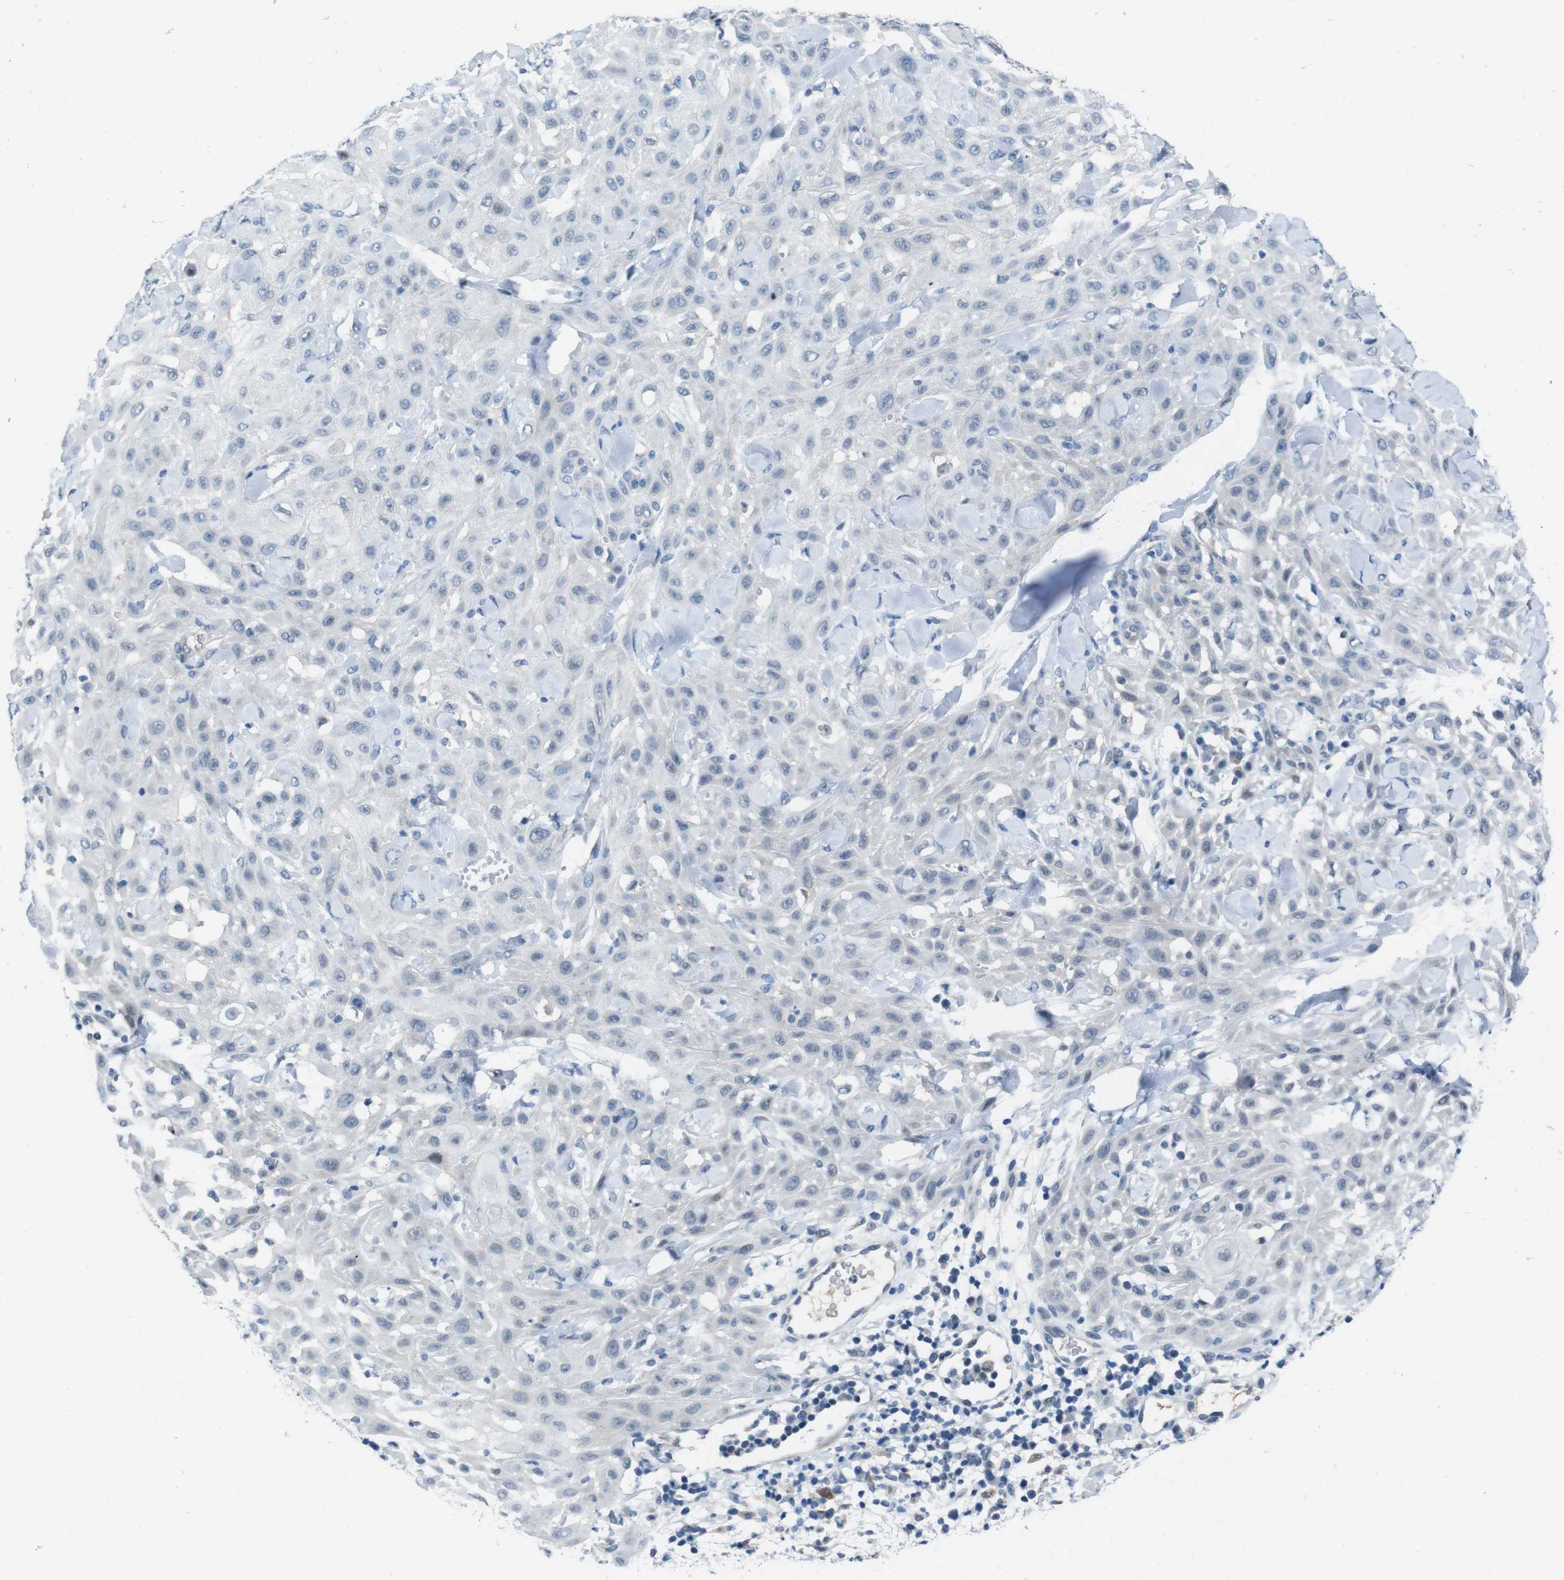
{"staining": {"intensity": "negative", "quantity": "none", "location": "none"}, "tissue": "skin cancer", "cell_type": "Tumor cells", "image_type": "cancer", "snomed": [{"axis": "morphology", "description": "Squamous cell carcinoma, NOS"}, {"axis": "topography", "description": "Skin"}], "caption": "Photomicrograph shows no significant protein staining in tumor cells of skin cancer (squamous cell carcinoma).", "gene": "CDHR2", "patient": {"sex": "male", "age": 24}}